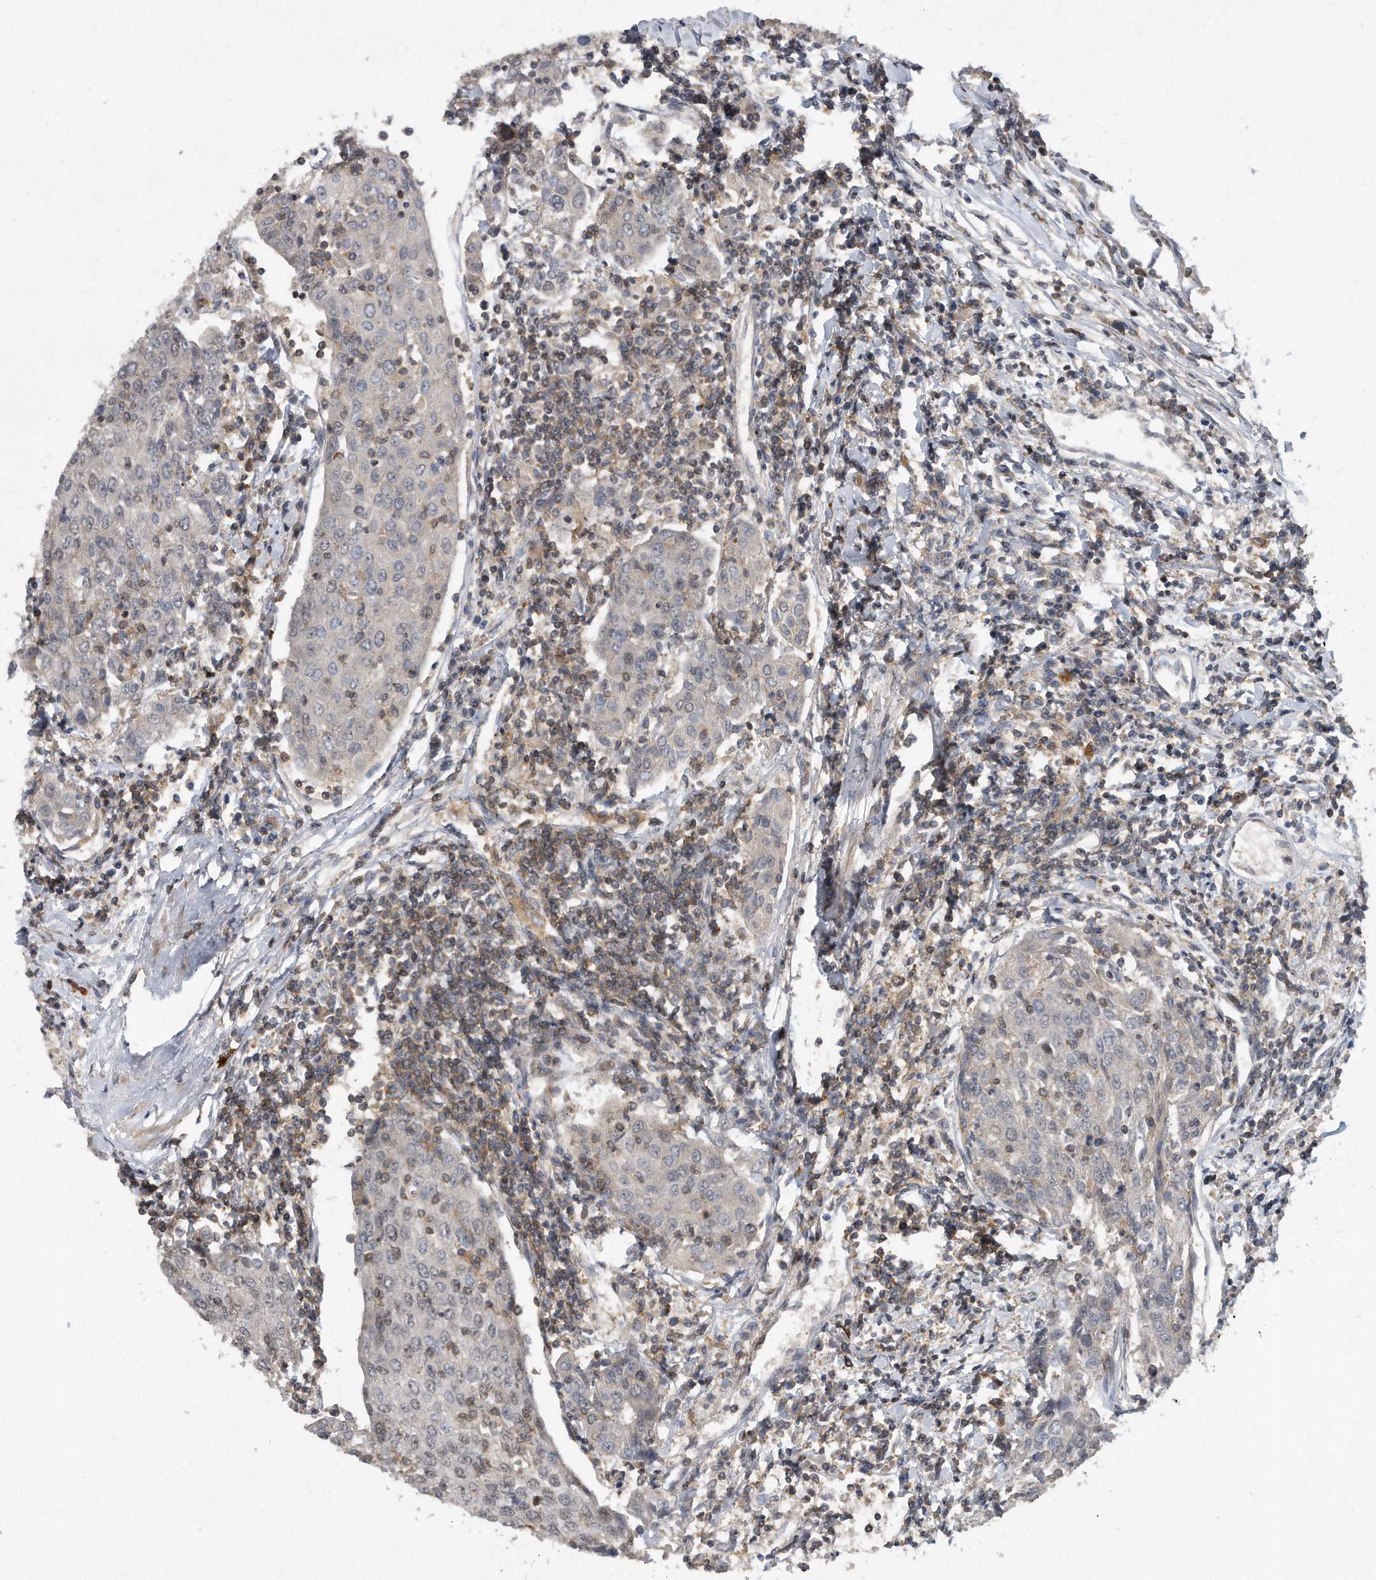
{"staining": {"intensity": "negative", "quantity": "none", "location": "none"}, "tissue": "urothelial cancer", "cell_type": "Tumor cells", "image_type": "cancer", "snomed": [{"axis": "morphology", "description": "Urothelial carcinoma, High grade"}, {"axis": "topography", "description": "Urinary bladder"}], "caption": "Immunohistochemistry photomicrograph of human urothelial cancer stained for a protein (brown), which demonstrates no staining in tumor cells.", "gene": "PGBD2", "patient": {"sex": "female", "age": 85}}